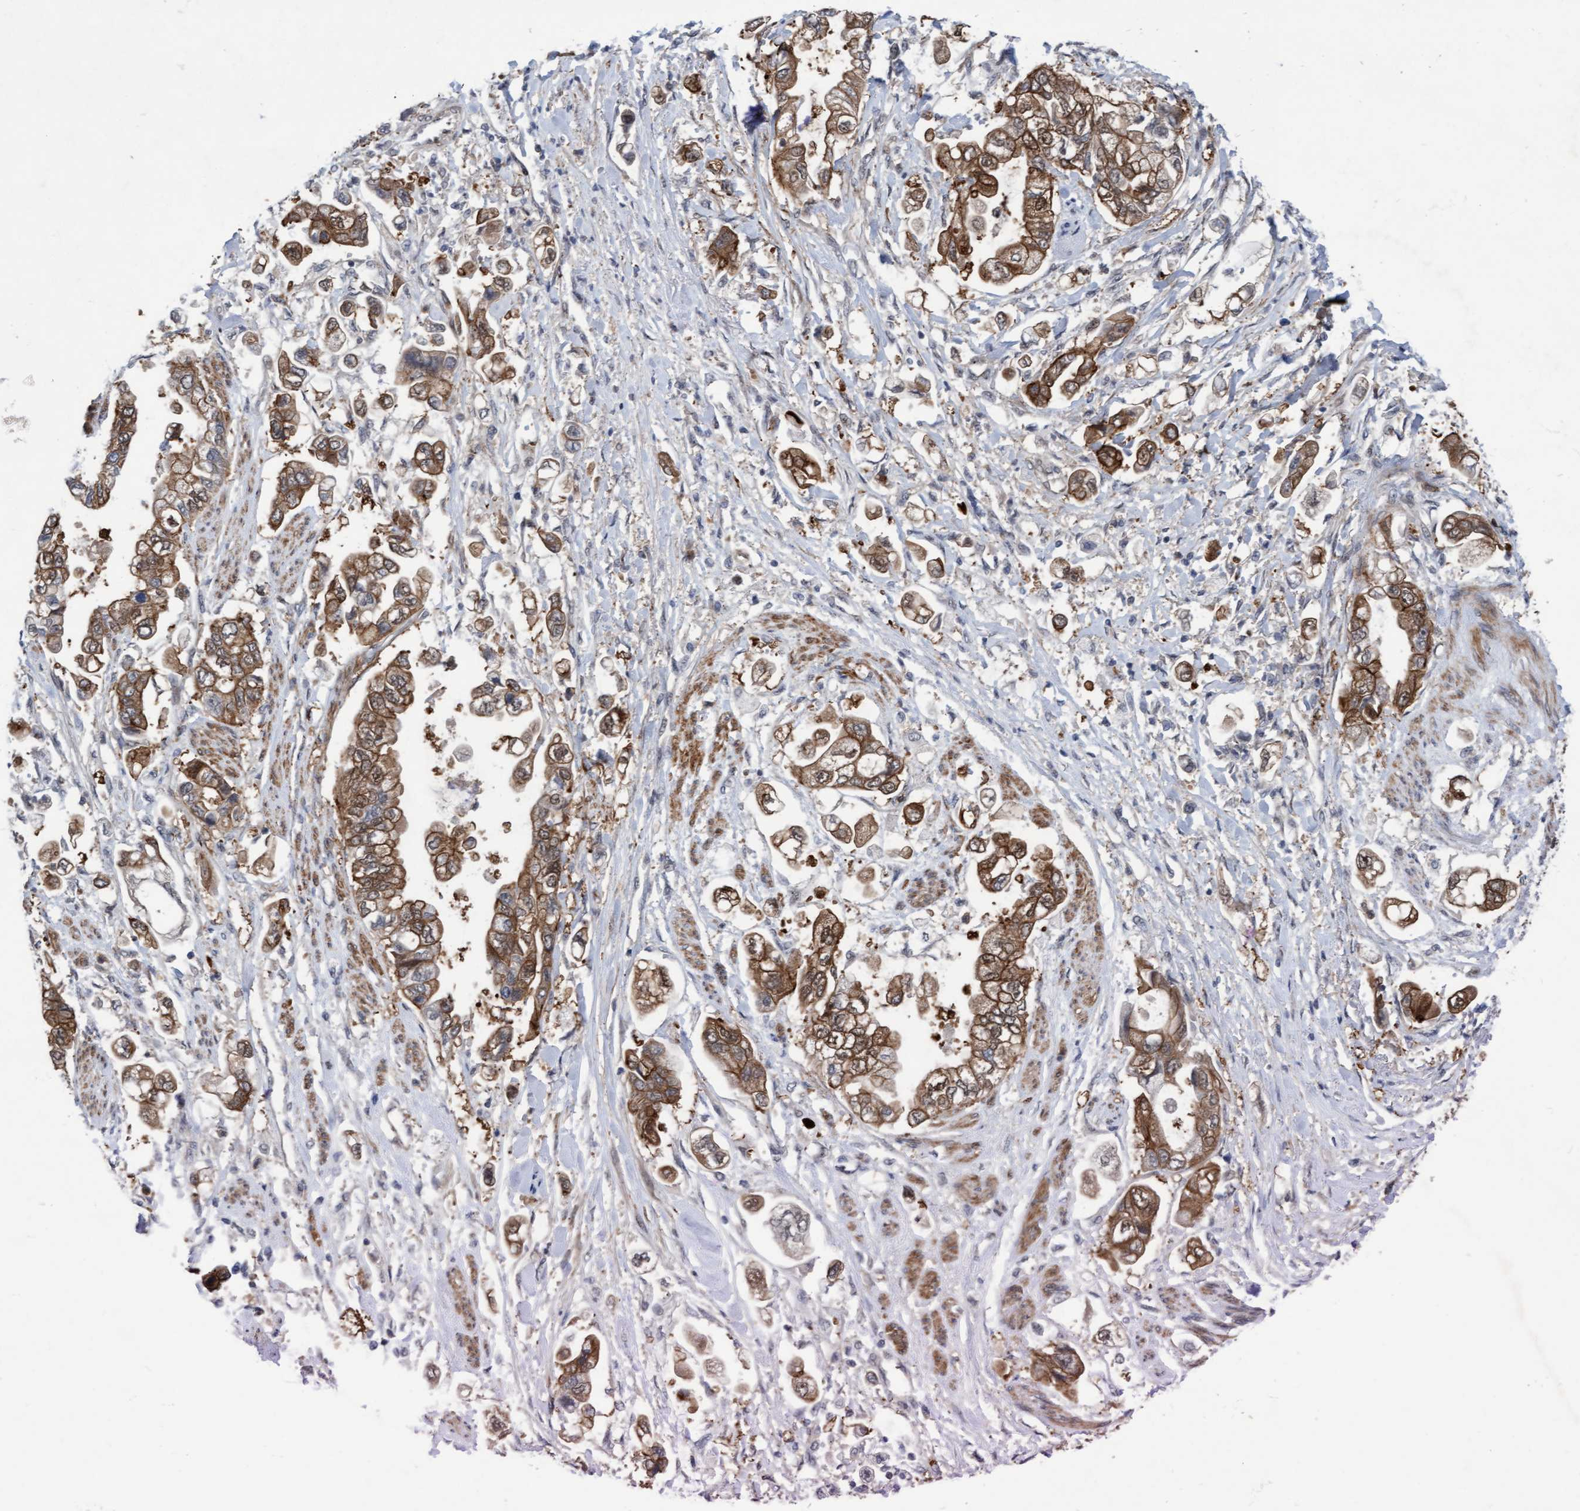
{"staining": {"intensity": "moderate", "quantity": ">75%", "location": "cytoplasmic/membranous"}, "tissue": "stomach cancer", "cell_type": "Tumor cells", "image_type": "cancer", "snomed": [{"axis": "morphology", "description": "Normal tissue, NOS"}, {"axis": "morphology", "description": "Adenocarcinoma, NOS"}, {"axis": "topography", "description": "Stomach"}], "caption": "Protein positivity by immunohistochemistry displays moderate cytoplasmic/membranous staining in approximately >75% of tumor cells in stomach cancer (adenocarcinoma).", "gene": "RAP1GAP2", "patient": {"sex": "male", "age": 62}}